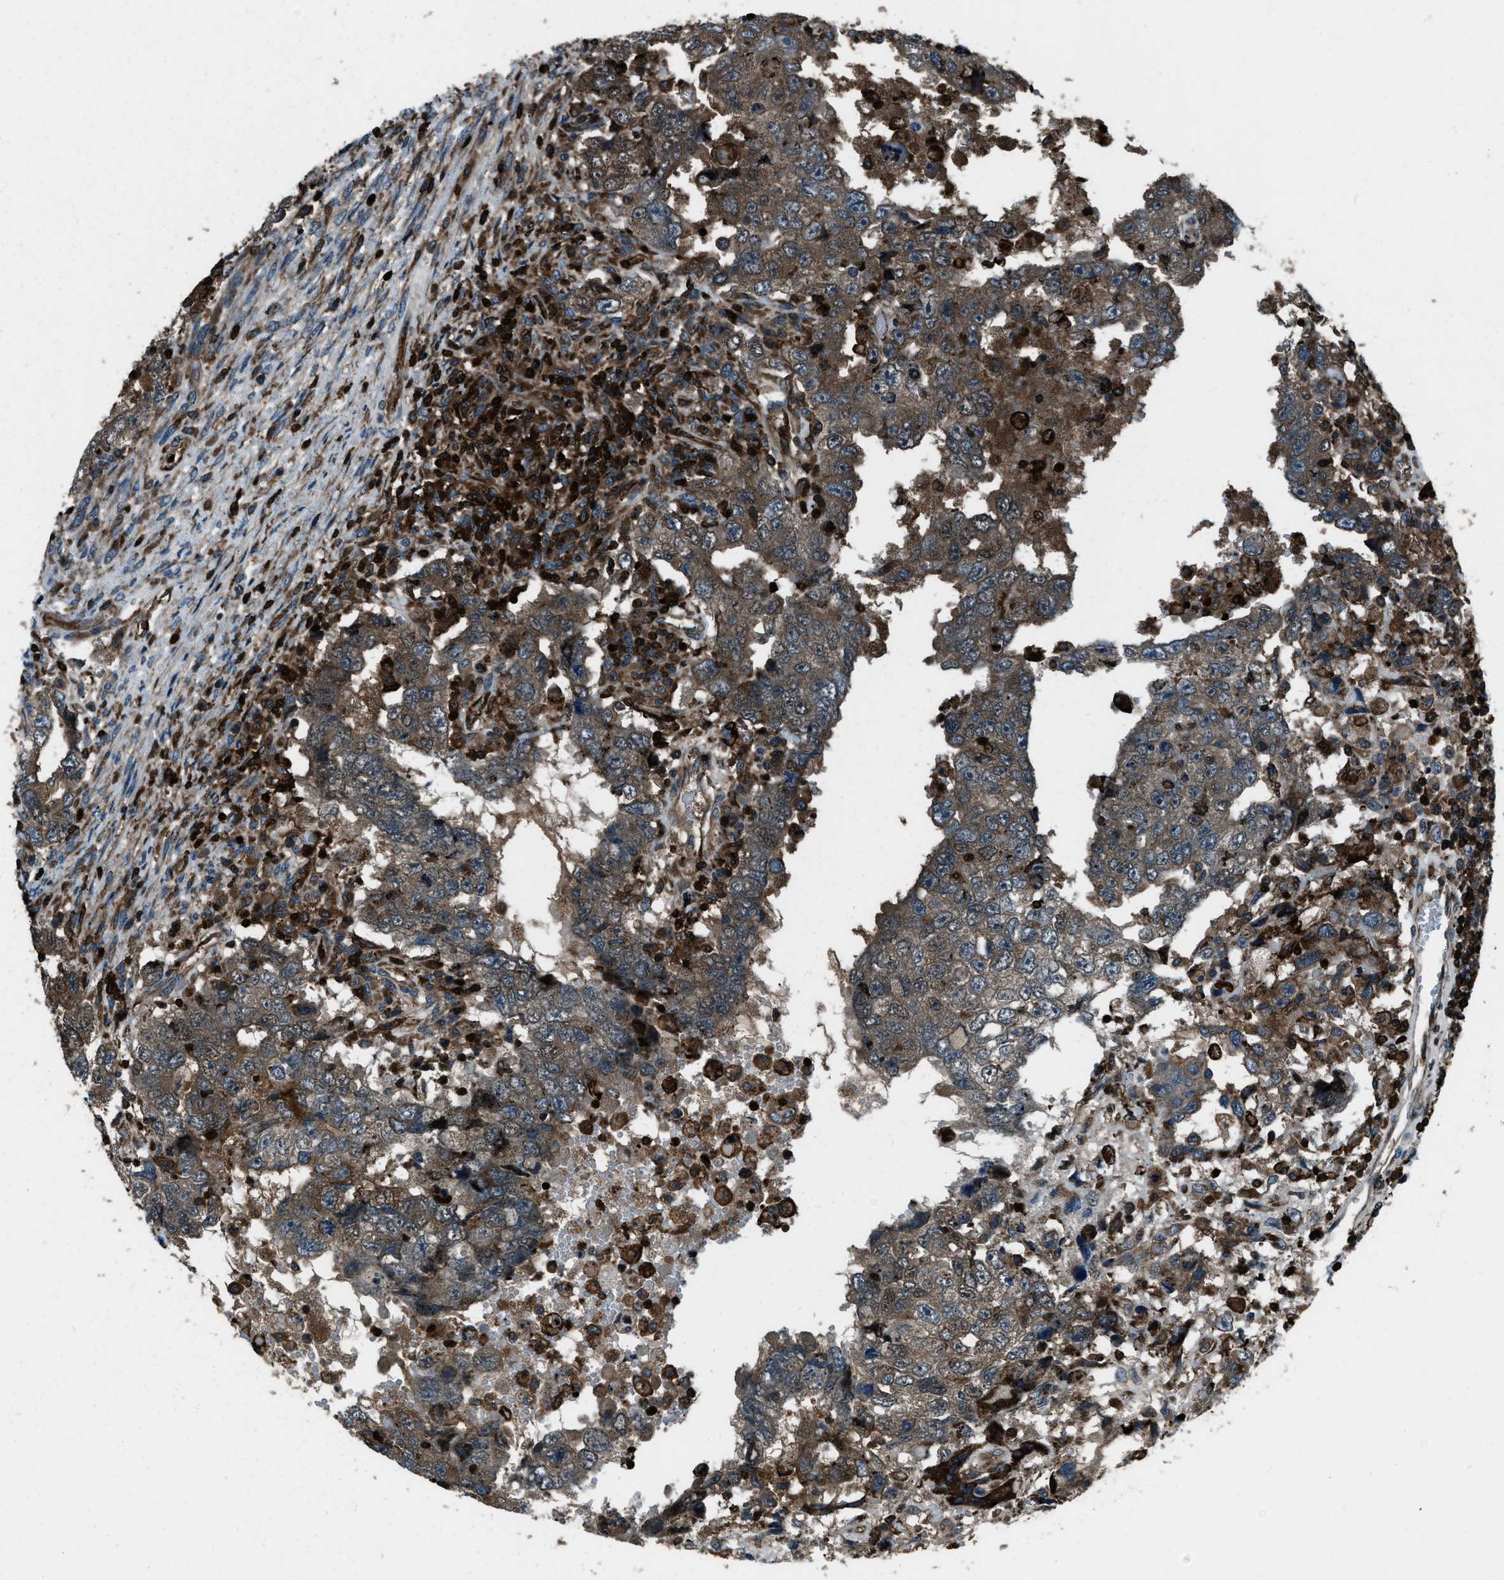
{"staining": {"intensity": "weak", "quantity": ">75%", "location": "cytoplasmic/membranous"}, "tissue": "testis cancer", "cell_type": "Tumor cells", "image_type": "cancer", "snomed": [{"axis": "morphology", "description": "Carcinoma, Embryonal, NOS"}, {"axis": "topography", "description": "Testis"}], "caption": "This is an image of immunohistochemistry staining of testis embryonal carcinoma, which shows weak expression in the cytoplasmic/membranous of tumor cells.", "gene": "SNX30", "patient": {"sex": "male", "age": 26}}